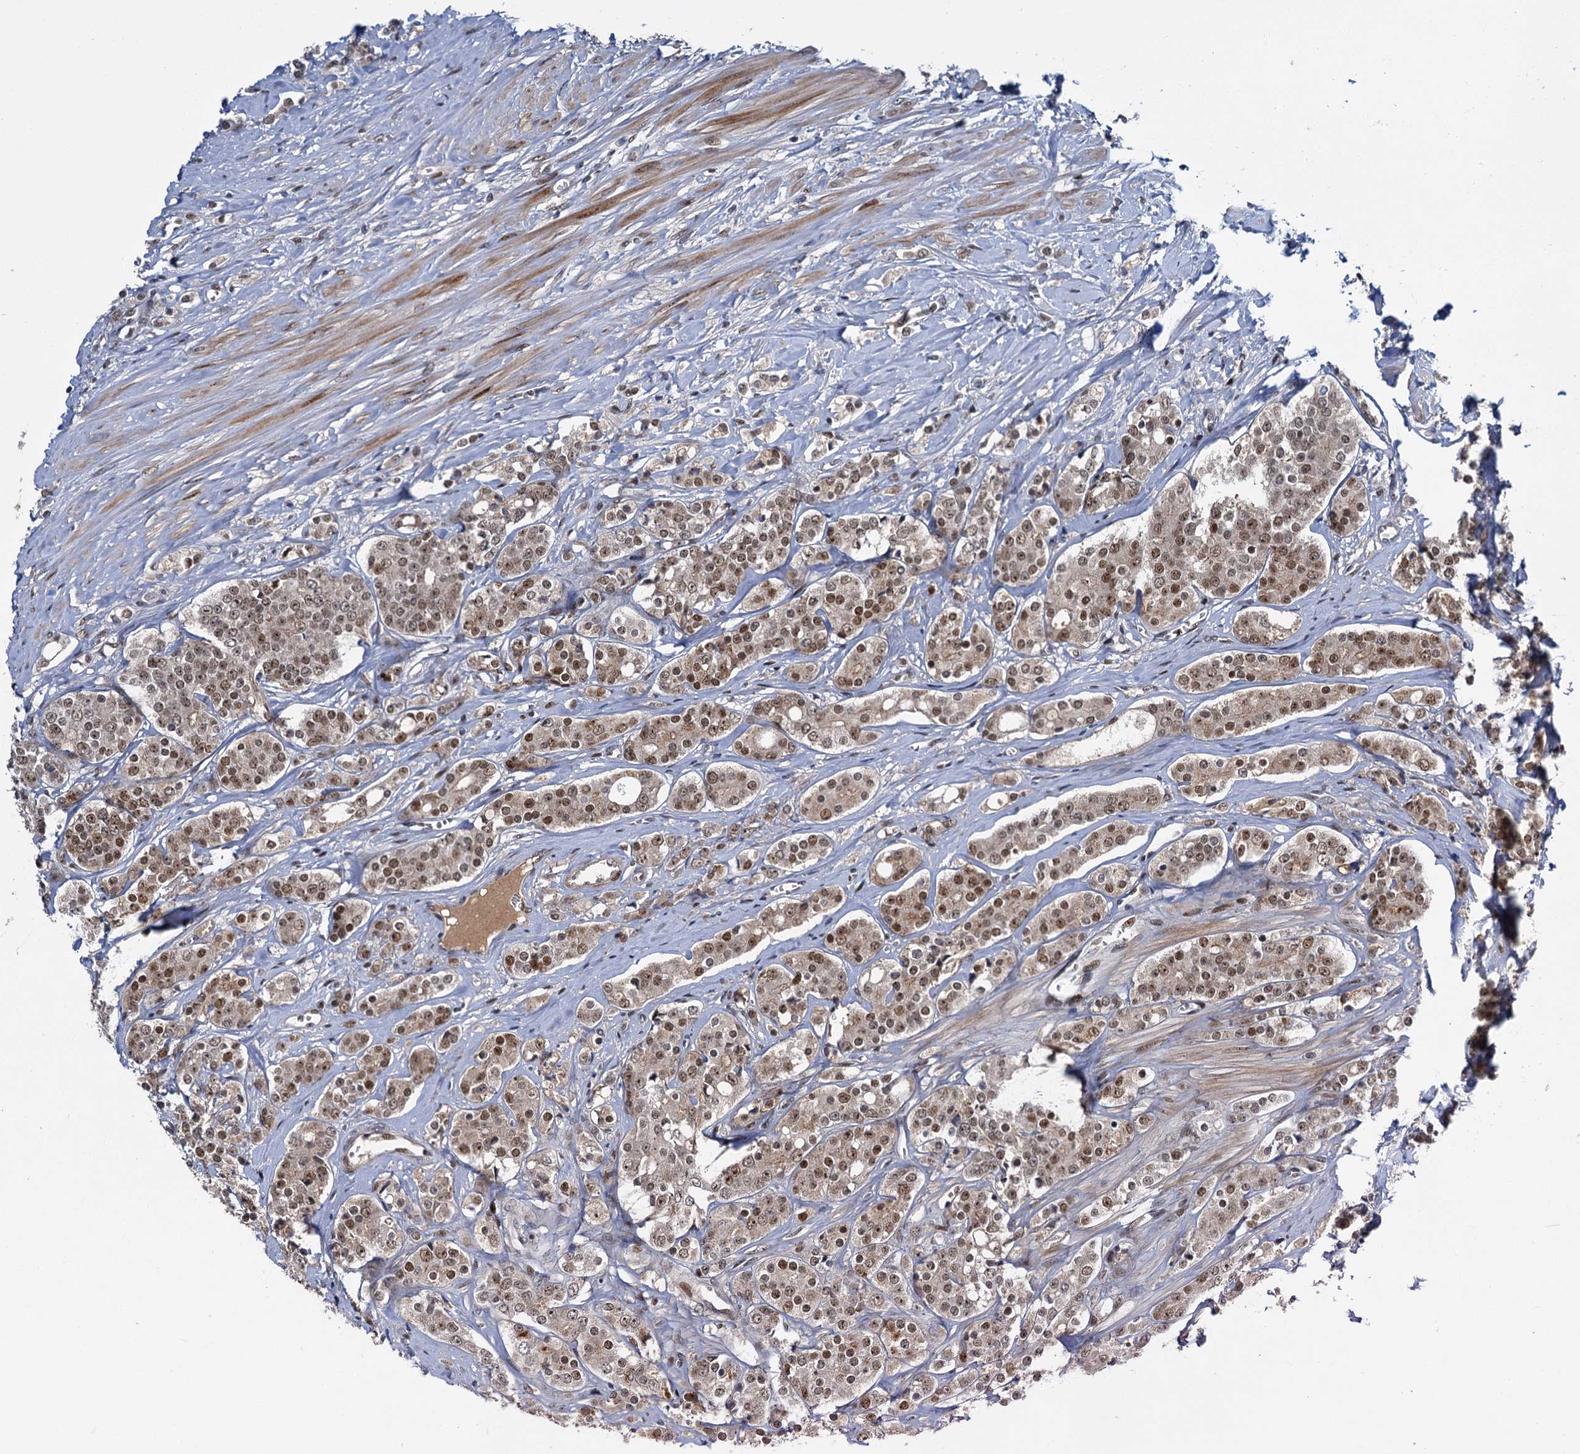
{"staining": {"intensity": "moderate", "quantity": ">75%", "location": "nuclear"}, "tissue": "prostate cancer", "cell_type": "Tumor cells", "image_type": "cancer", "snomed": [{"axis": "morphology", "description": "Adenocarcinoma, High grade"}, {"axis": "topography", "description": "Prostate"}], "caption": "Immunohistochemical staining of prostate high-grade adenocarcinoma demonstrates moderate nuclear protein staining in approximately >75% of tumor cells.", "gene": "MBD6", "patient": {"sex": "male", "age": 62}}